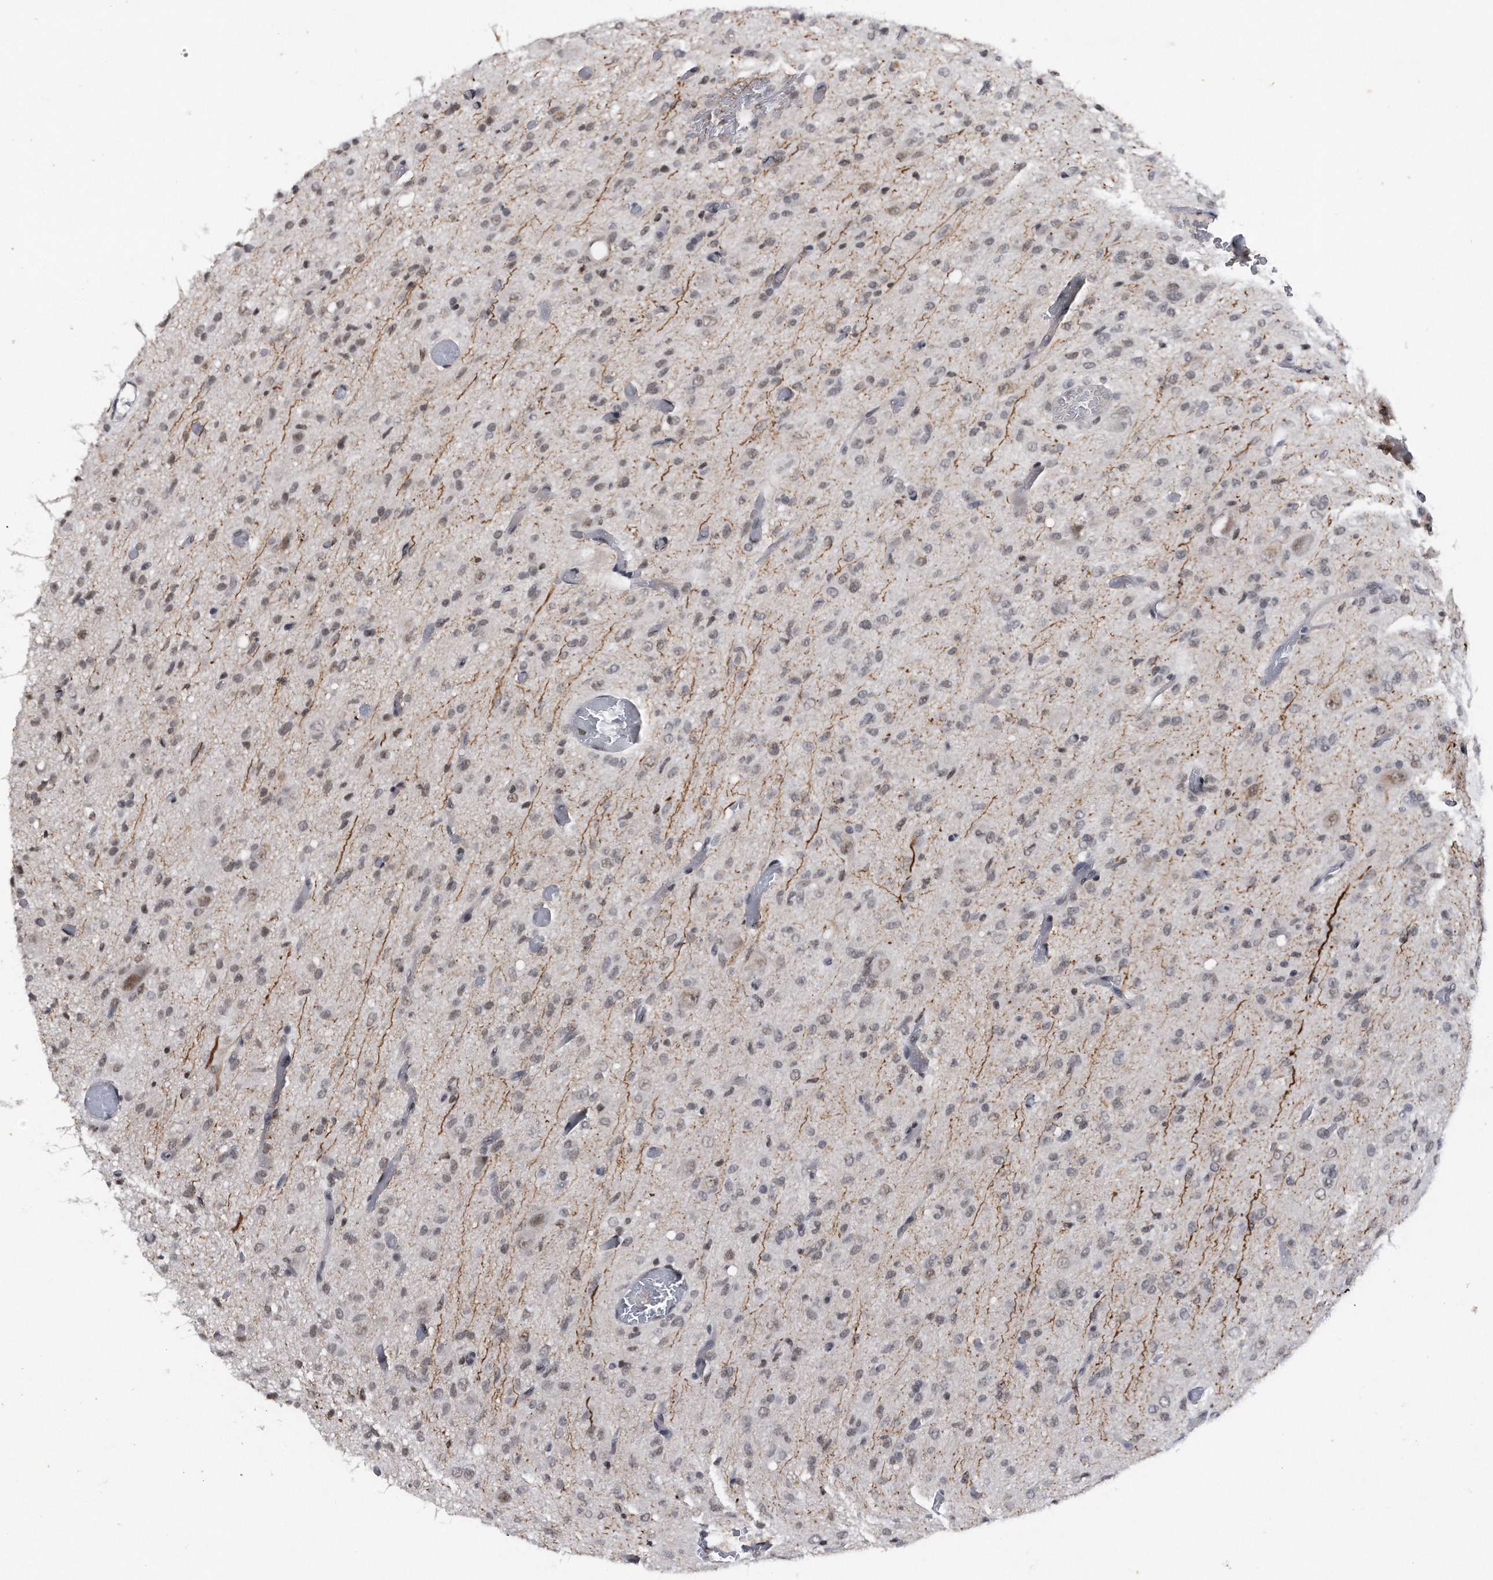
{"staining": {"intensity": "weak", "quantity": "<25%", "location": "nuclear"}, "tissue": "glioma", "cell_type": "Tumor cells", "image_type": "cancer", "snomed": [{"axis": "morphology", "description": "Glioma, malignant, High grade"}, {"axis": "topography", "description": "Brain"}], "caption": "DAB immunohistochemical staining of human malignant glioma (high-grade) demonstrates no significant positivity in tumor cells.", "gene": "VIRMA", "patient": {"sex": "female", "age": 59}}